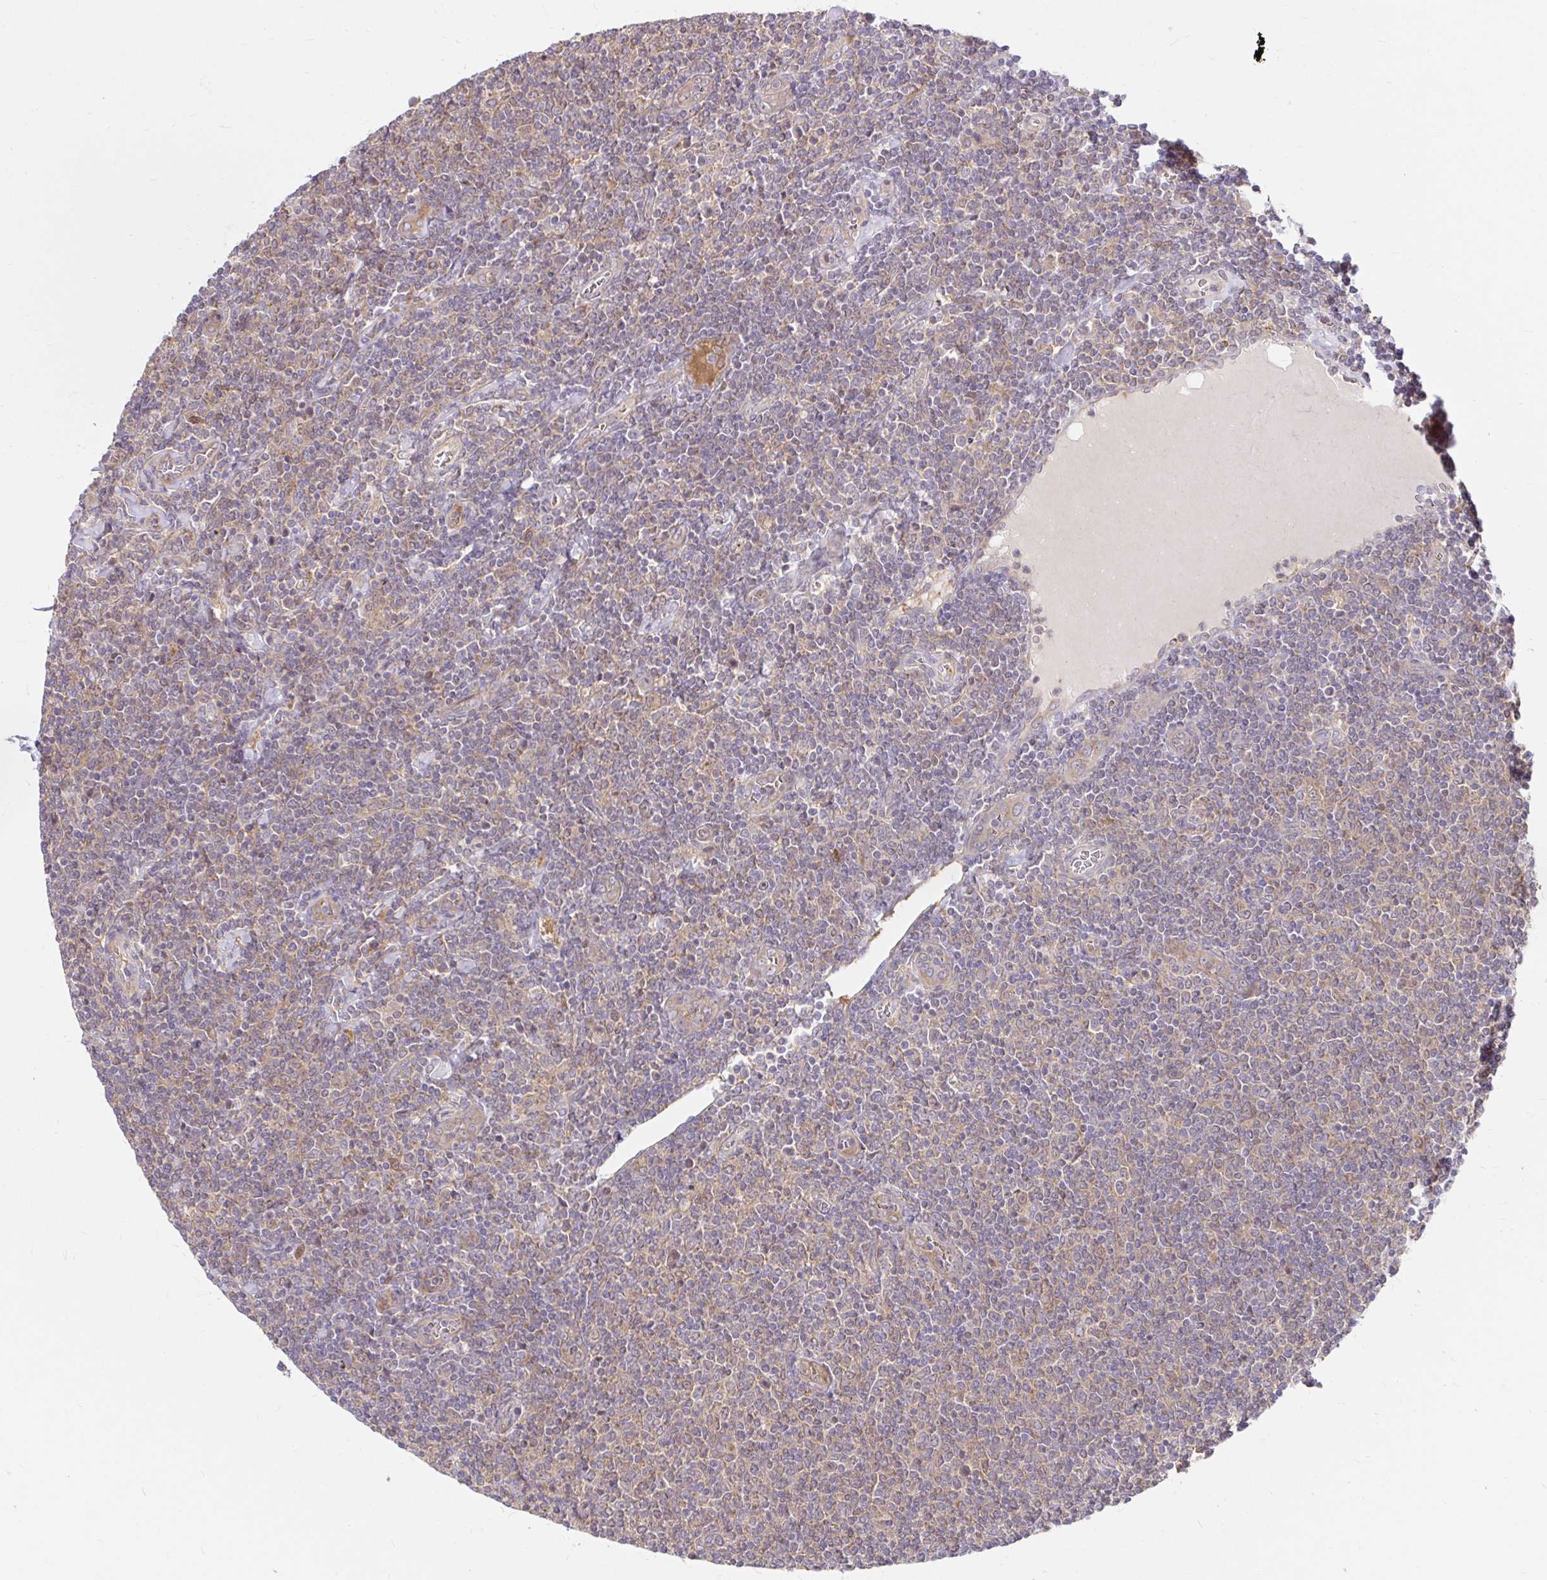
{"staining": {"intensity": "negative", "quantity": "none", "location": "none"}, "tissue": "lymphoma", "cell_type": "Tumor cells", "image_type": "cancer", "snomed": [{"axis": "morphology", "description": "Malignant lymphoma, non-Hodgkin's type, Low grade"}, {"axis": "topography", "description": "Lymph node"}], "caption": "Histopathology image shows no protein positivity in tumor cells of low-grade malignant lymphoma, non-Hodgkin's type tissue.", "gene": "ITGA2", "patient": {"sex": "male", "age": 52}}